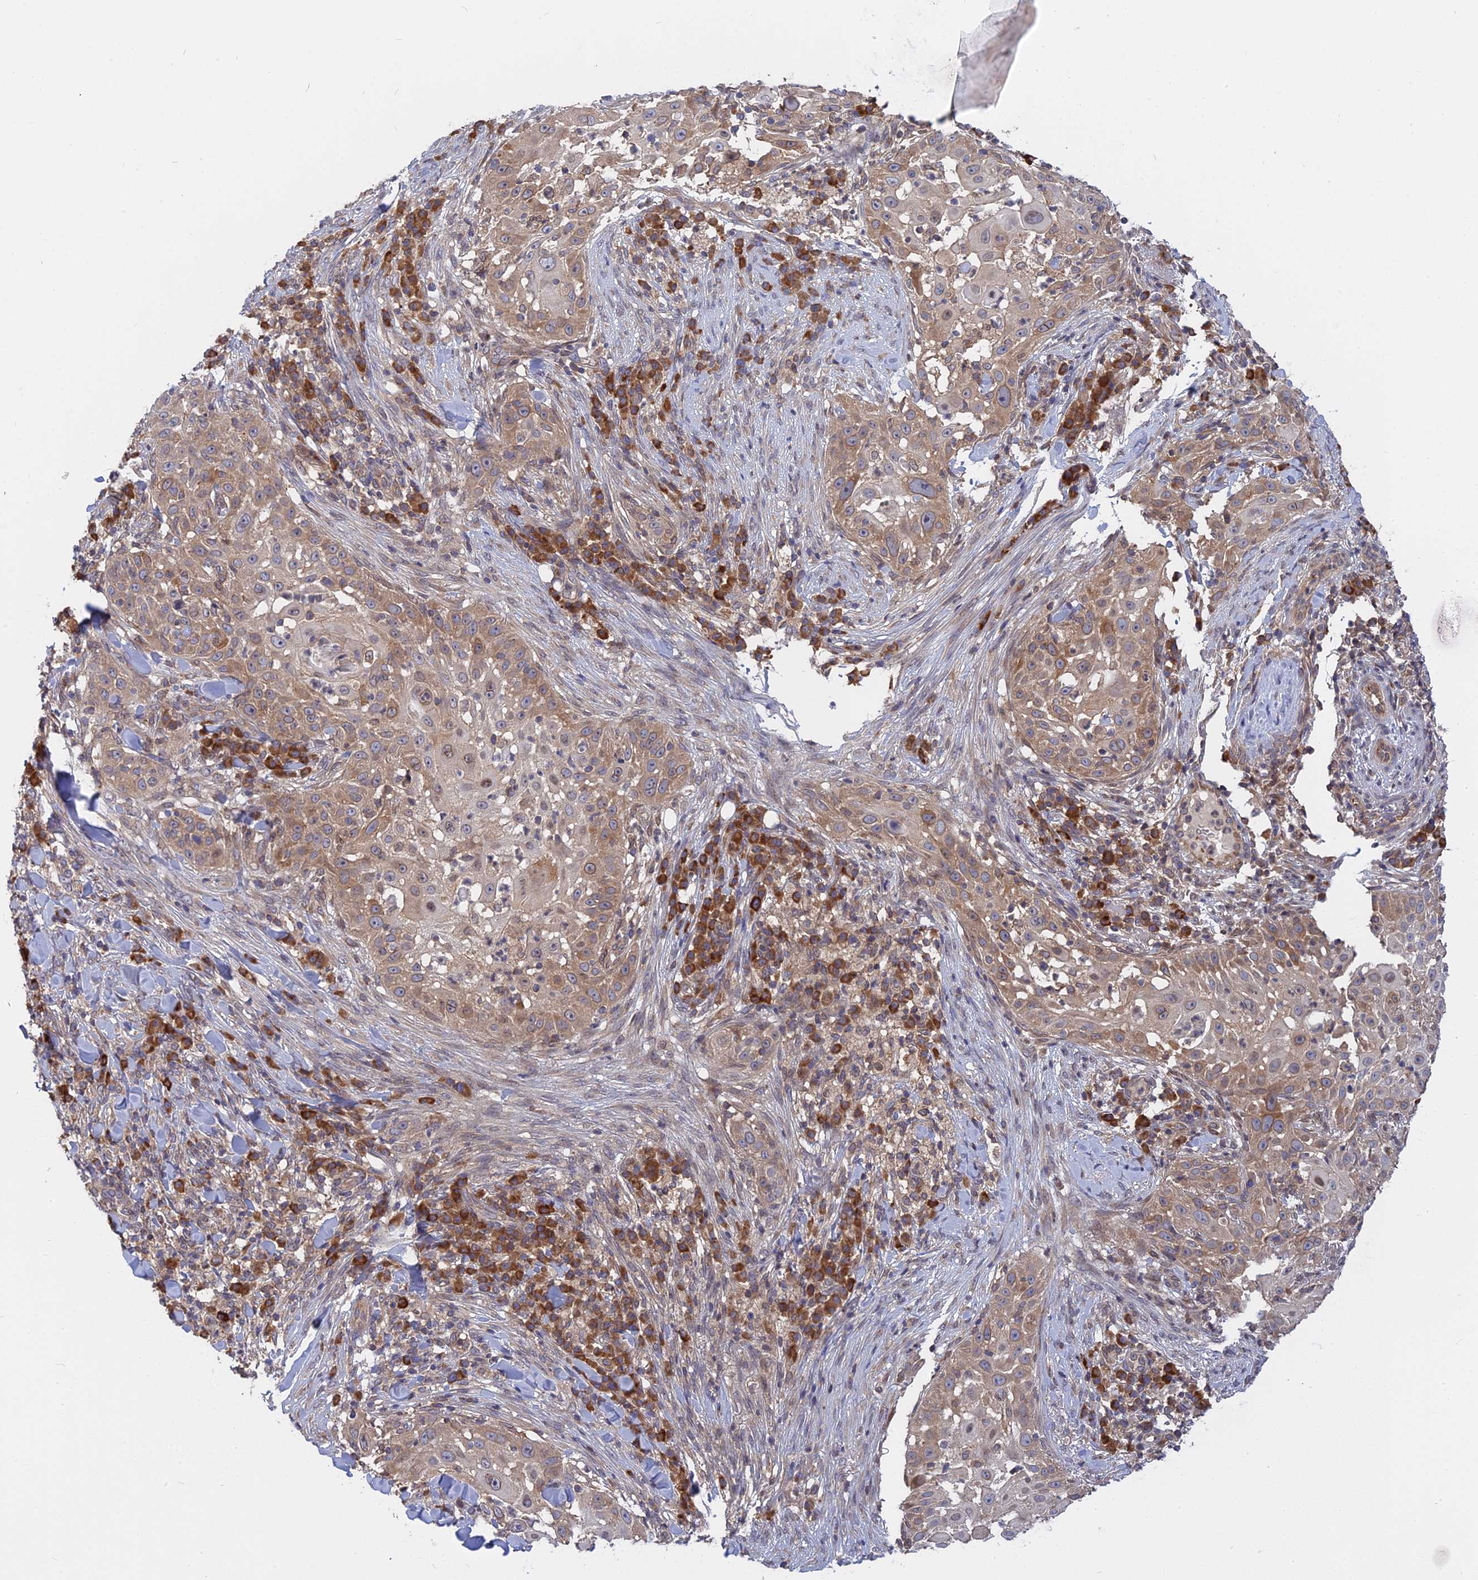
{"staining": {"intensity": "weak", "quantity": "25%-75%", "location": "cytoplasmic/membranous"}, "tissue": "skin cancer", "cell_type": "Tumor cells", "image_type": "cancer", "snomed": [{"axis": "morphology", "description": "Squamous cell carcinoma, NOS"}, {"axis": "topography", "description": "Skin"}], "caption": "Human squamous cell carcinoma (skin) stained for a protein (brown) shows weak cytoplasmic/membranous positive staining in about 25%-75% of tumor cells.", "gene": "IL21R", "patient": {"sex": "female", "age": 44}}